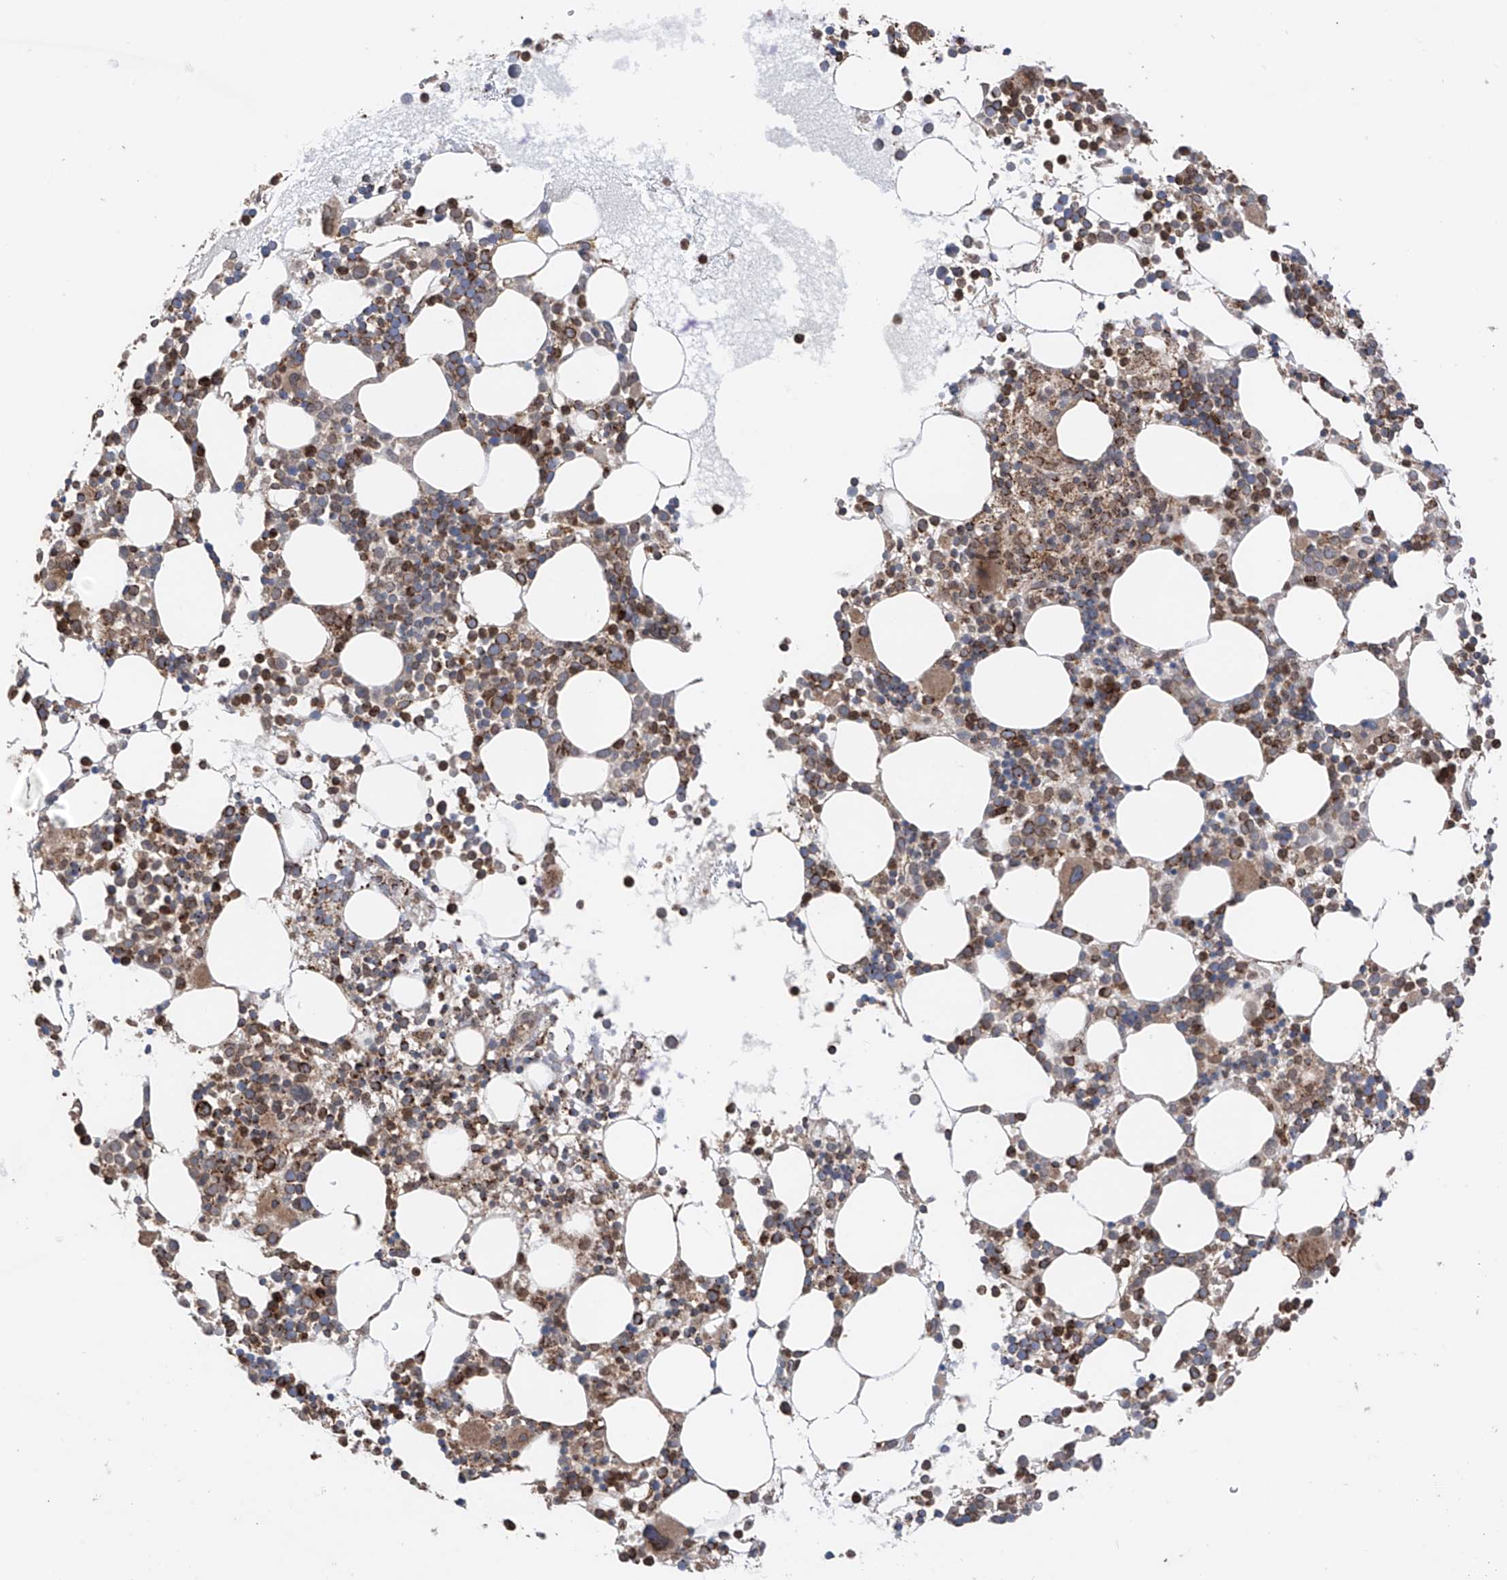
{"staining": {"intensity": "strong", "quantity": "25%-75%", "location": "cytoplasmic/membranous"}, "tissue": "bone marrow", "cell_type": "Hematopoietic cells", "image_type": "normal", "snomed": [{"axis": "morphology", "description": "Normal tissue, NOS"}, {"axis": "topography", "description": "Bone marrow"}], "caption": "Strong cytoplasmic/membranous expression for a protein is seen in about 25%-75% of hematopoietic cells of normal bone marrow using IHC.", "gene": "AHCTF1", "patient": {"sex": "female", "age": 62}}